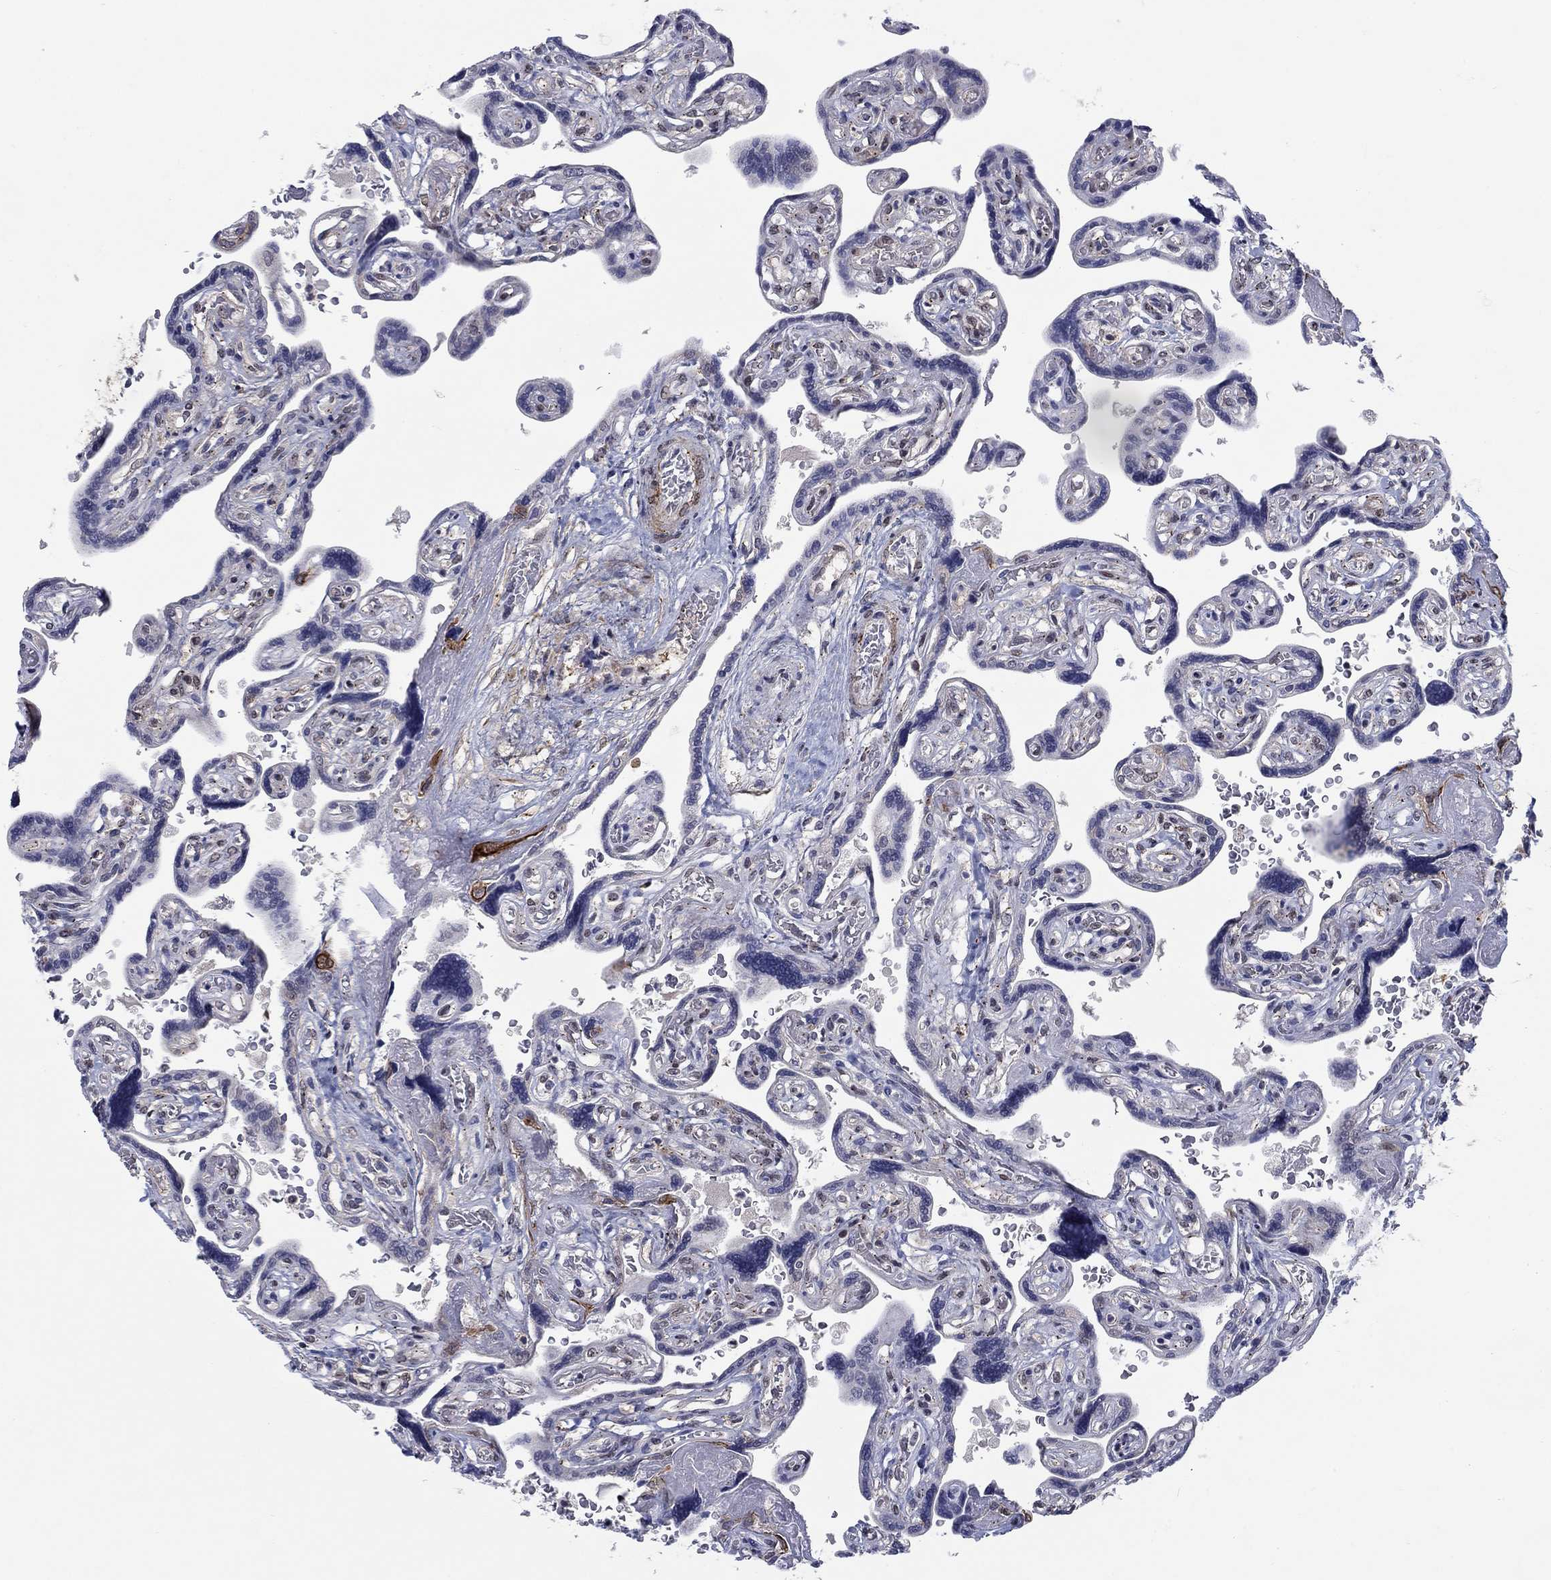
{"staining": {"intensity": "moderate", "quantity": ">75%", "location": "cytoplasmic/membranous"}, "tissue": "placenta", "cell_type": "Decidual cells", "image_type": "normal", "snomed": [{"axis": "morphology", "description": "Normal tissue, NOS"}, {"axis": "topography", "description": "Placenta"}], "caption": "Decidual cells exhibit medium levels of moderate cytoplasmic/membranous positivity in about >75% of cells in benign placenta. (DAB IHC, brown staining for protein, blue staining for nuclei).", "gene": "SH3RF1", "patient": {"sex": "female", "age": 32}}